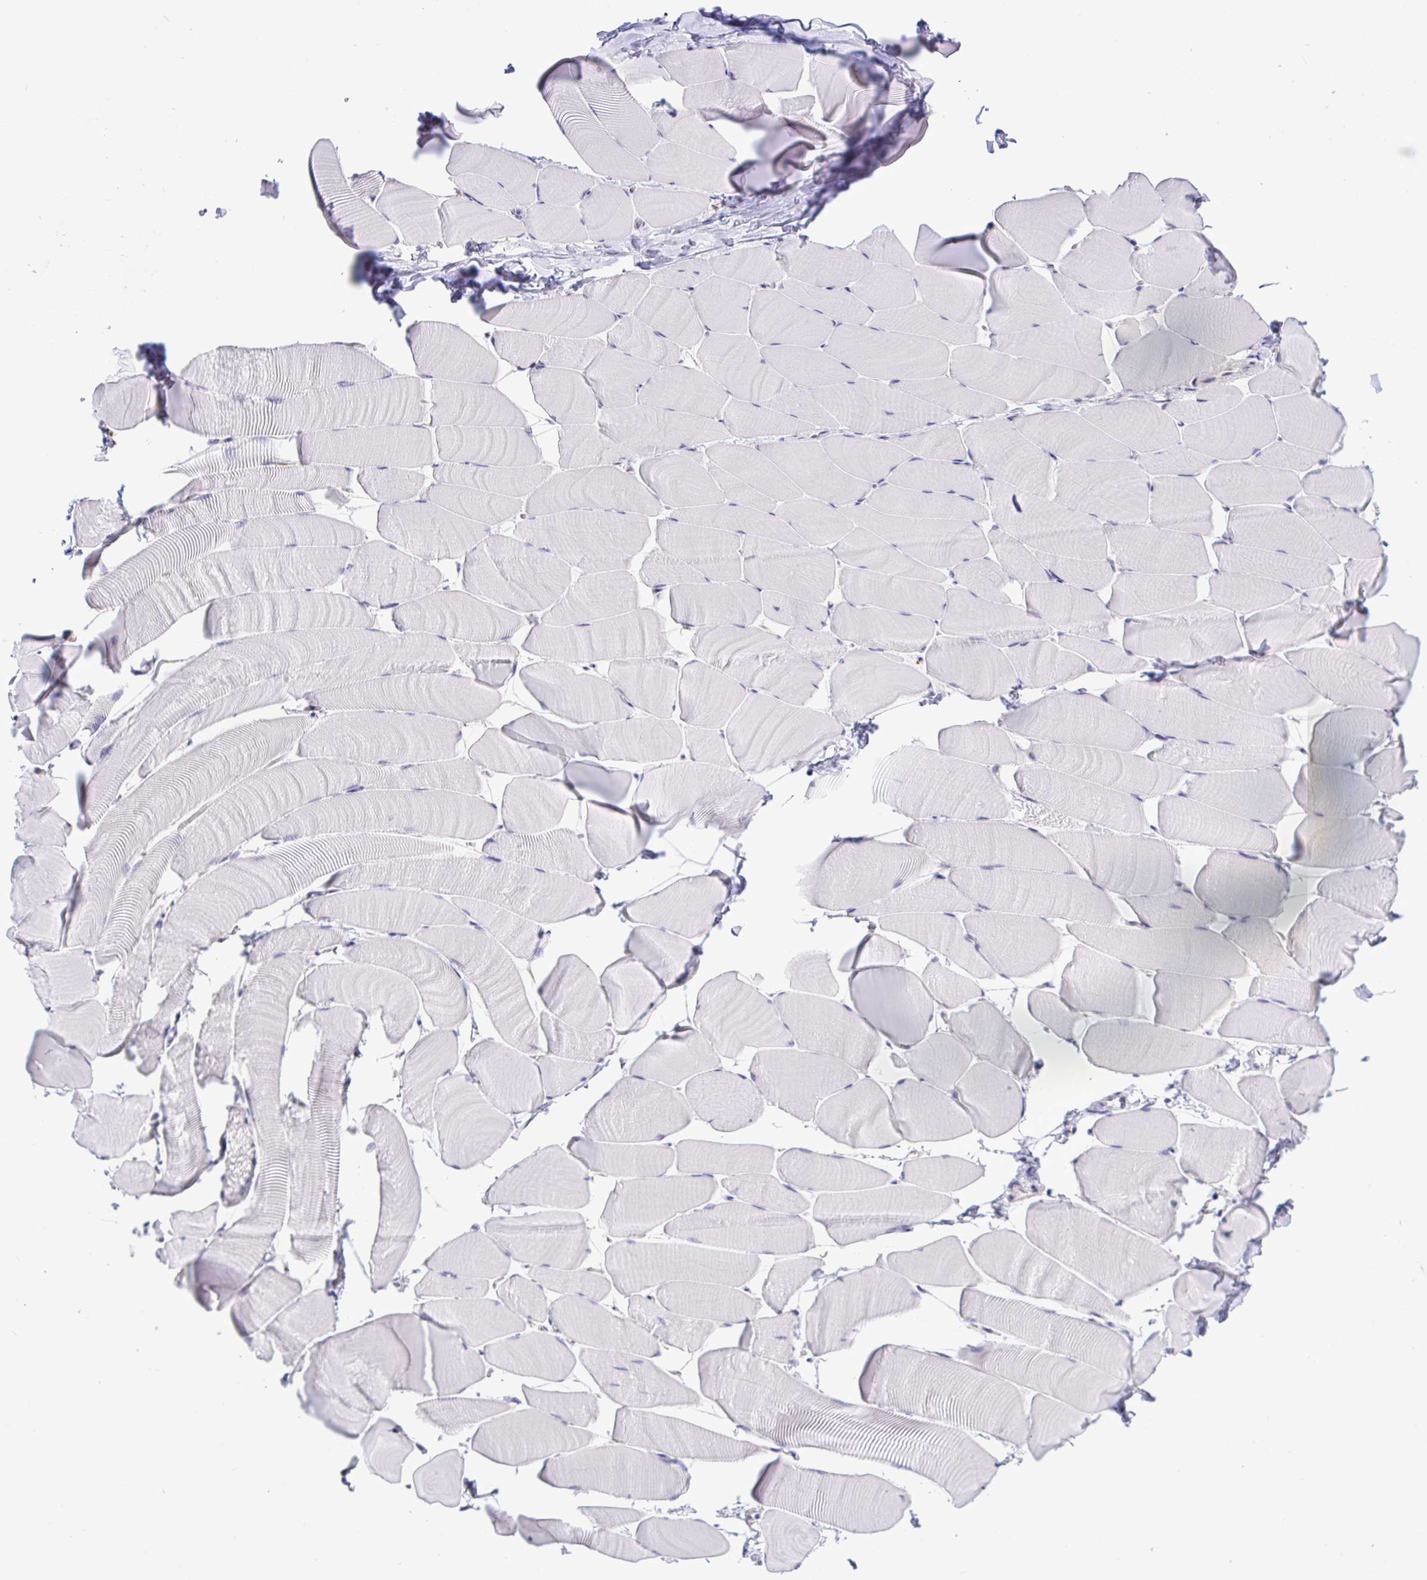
{"staining": {"intensity": "negative", "quantity": "none", "location": "none"}, "tissue": "skeletal muscle", "cell_type": "Myocytes", "image_type": "normal", "snomed": [{"axis": "morphology", "description": "Normal tissue, NOS"}, {"axis": "topography", "description": "Skeletal muscle"}], "caption": "Immunohistochemistry (IHC) photomicrograph of benign skeletal muscle: skeletal muscle stained with DAB (3,3'-diaminobenzidine) displays no significant protein staining in myocytes.", "gene": "SREBF1", "patient": {"sex": "male", "age": 25}}